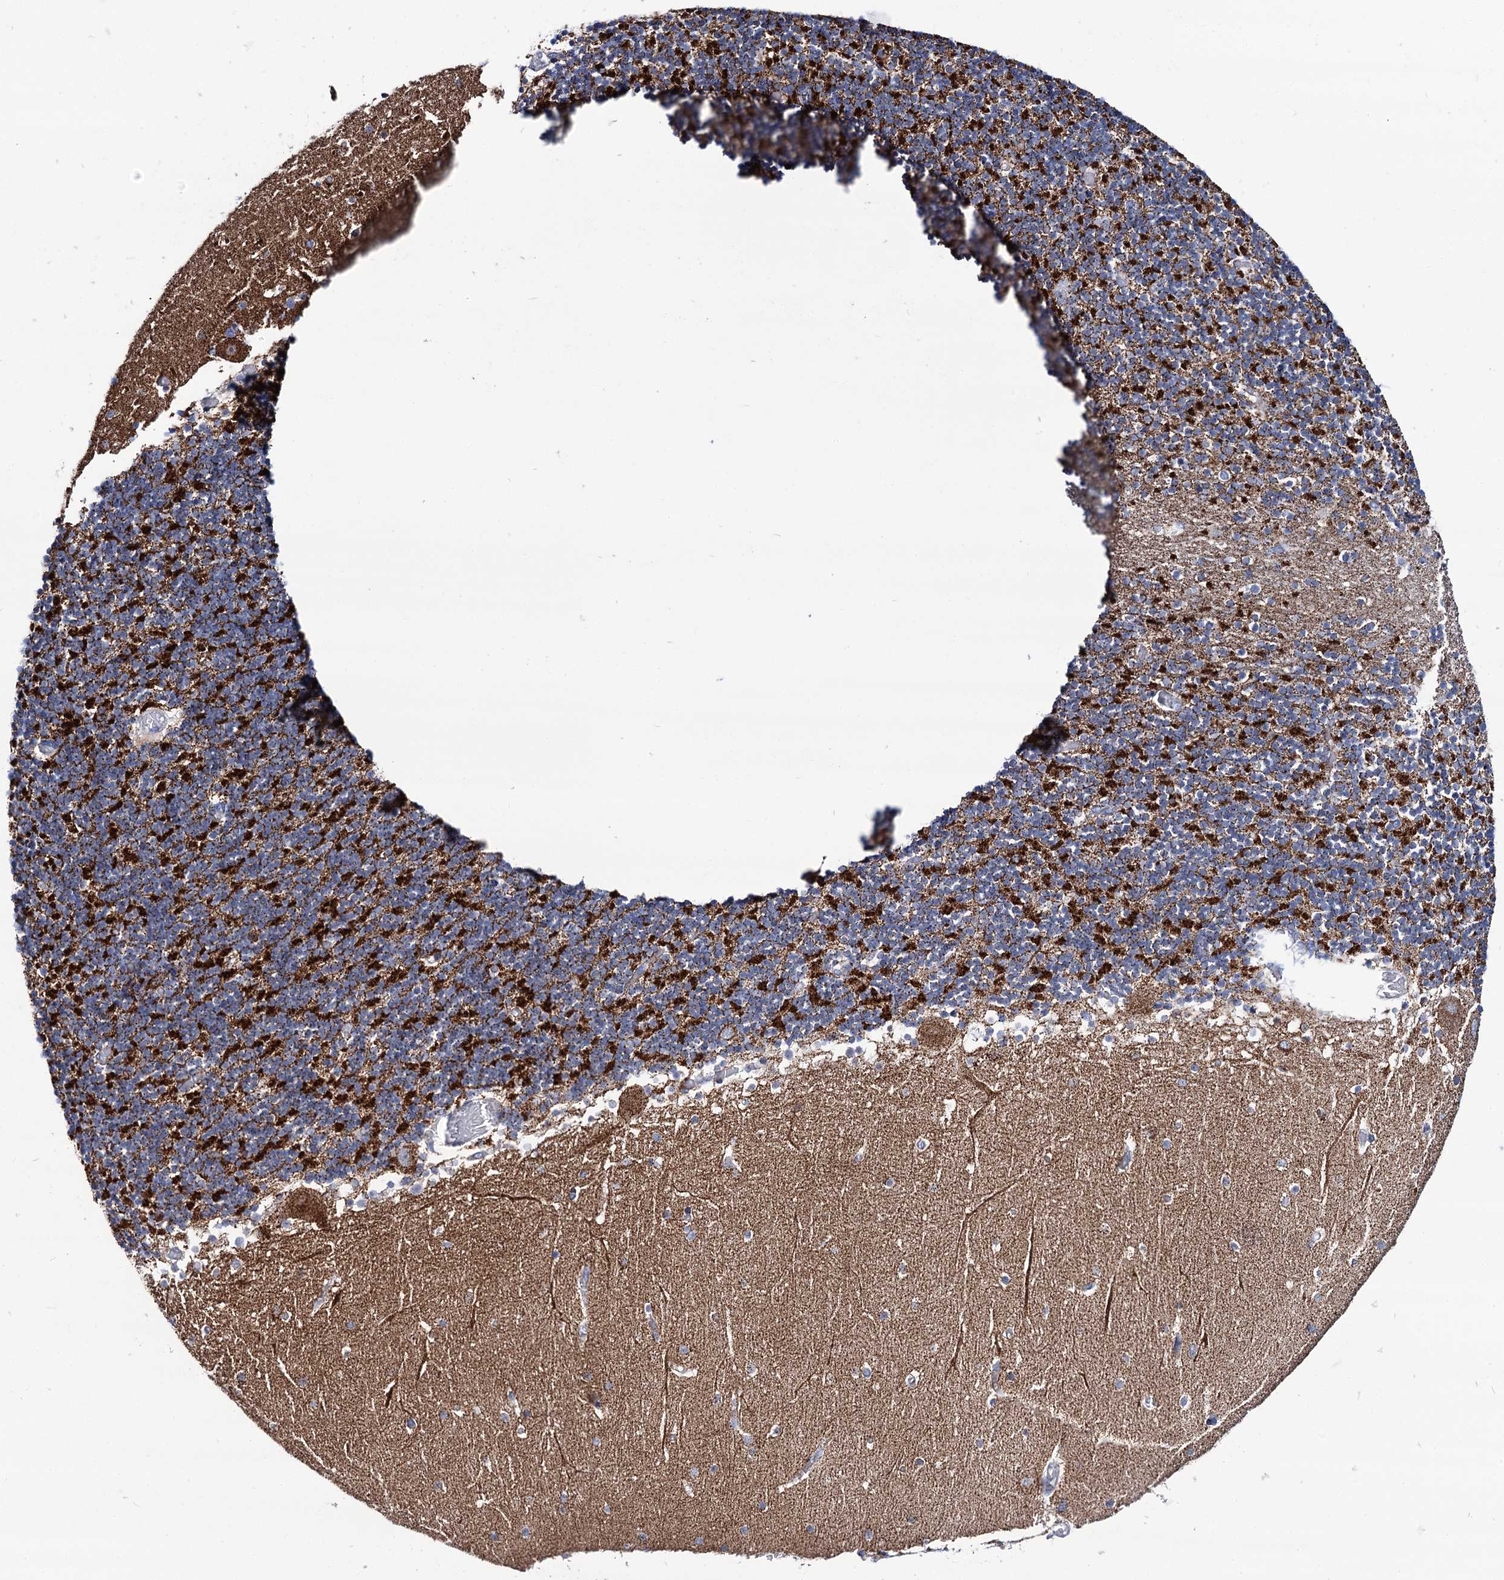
{"staining": {"intensity": "strong", "quantity": "25%-75%", "location": "cytoplasmic/membranous"}, "tissue": "cerebellum", "cell_type": "Cells in granular layer", "image_type": "normal", "snomed": [{"axis": "morphology", "description": "Normal tissue, NOS"}, {"axis": "topography", "description": "Cerebellum"}], "caption": "Immunohistochemical staining of benign human cerebellum demonstrates high levels of strong cytoplasmic/membranous positivity in approximately 25%-75% of cells in granular layer. (Brightfield microscopy of DAB IHC at high magnification).", "gene": "UBASH3B", "patient": {"sex": "female", "age": 28}}